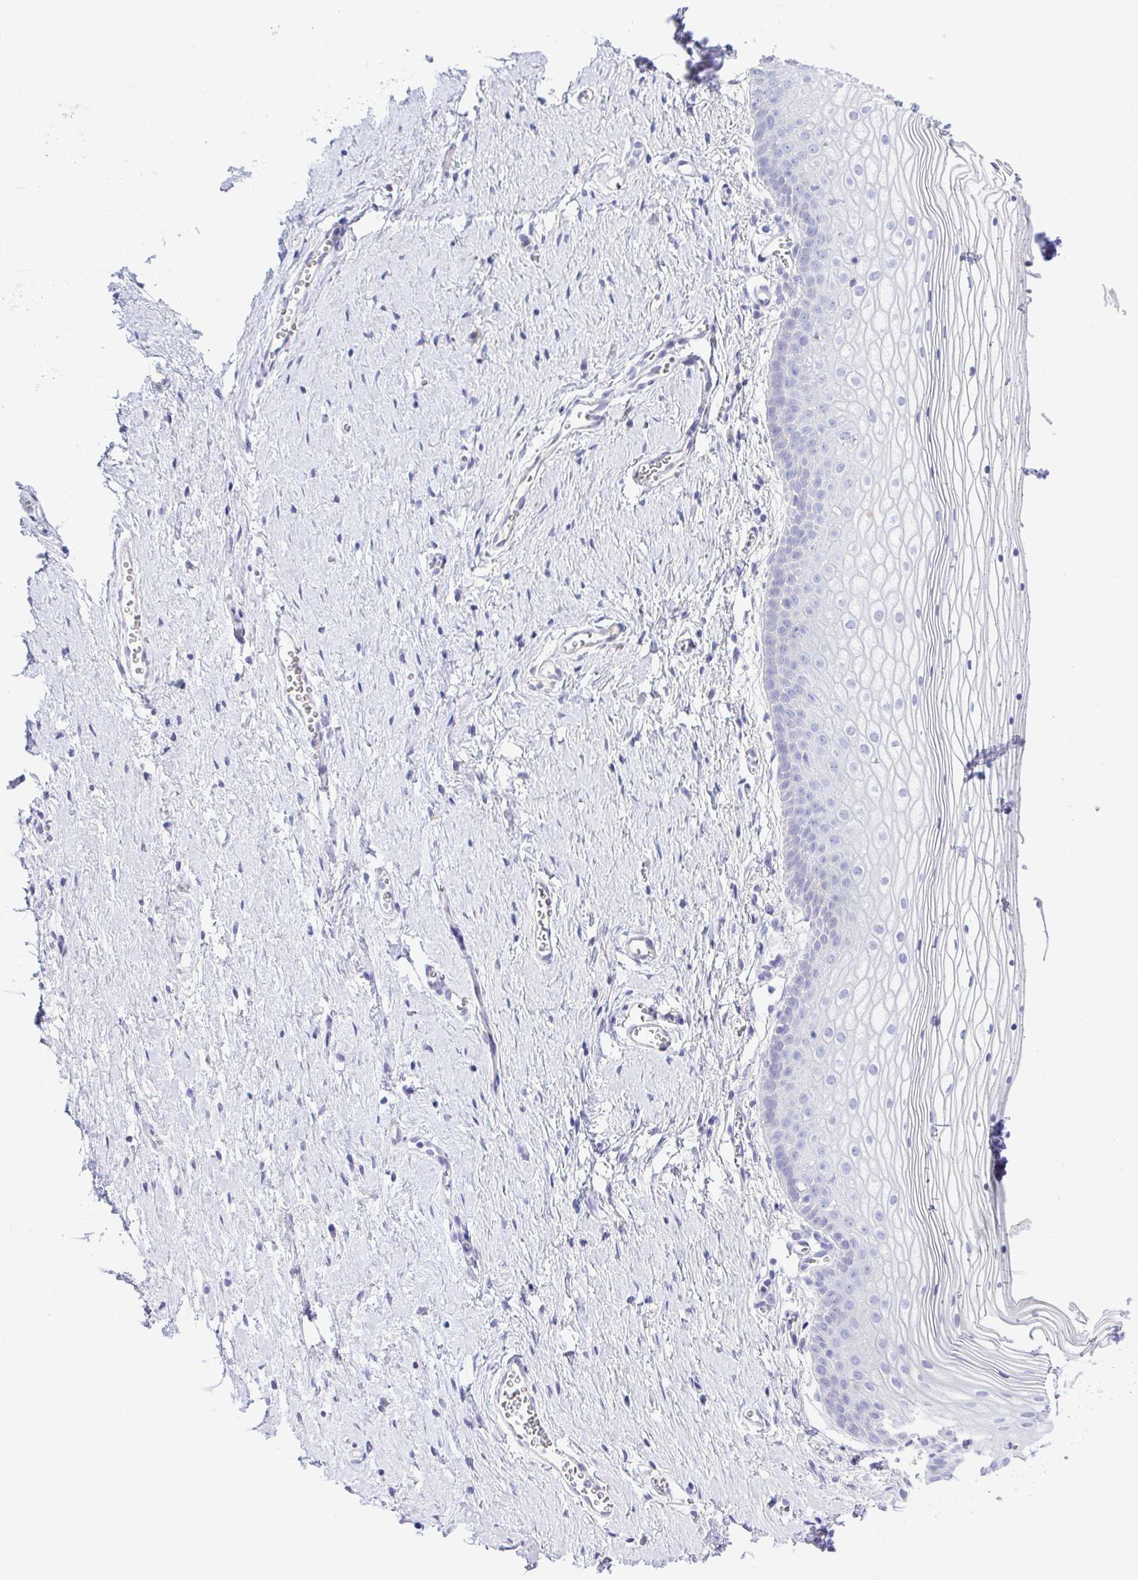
{"staining": {"intensity": "negative", "quantity": "none", "location": "none"}, "tissue": "vagina", "cell_type": "Squamous epithelial cells", "image_type": "normal", "snomed": [{"axis": "morphology", "description": "Normal tissue, NOS"}, {"axis": "topography", "description": "Vagina"}], "caption": "Immunohistochemistry histopathology image of unremarkable human vagina stained for a protein (brown), which displays no expression in squamous epithelial cells.", "gene": "SERPINE3", "patient": {"sex": "female", "age": 56}}